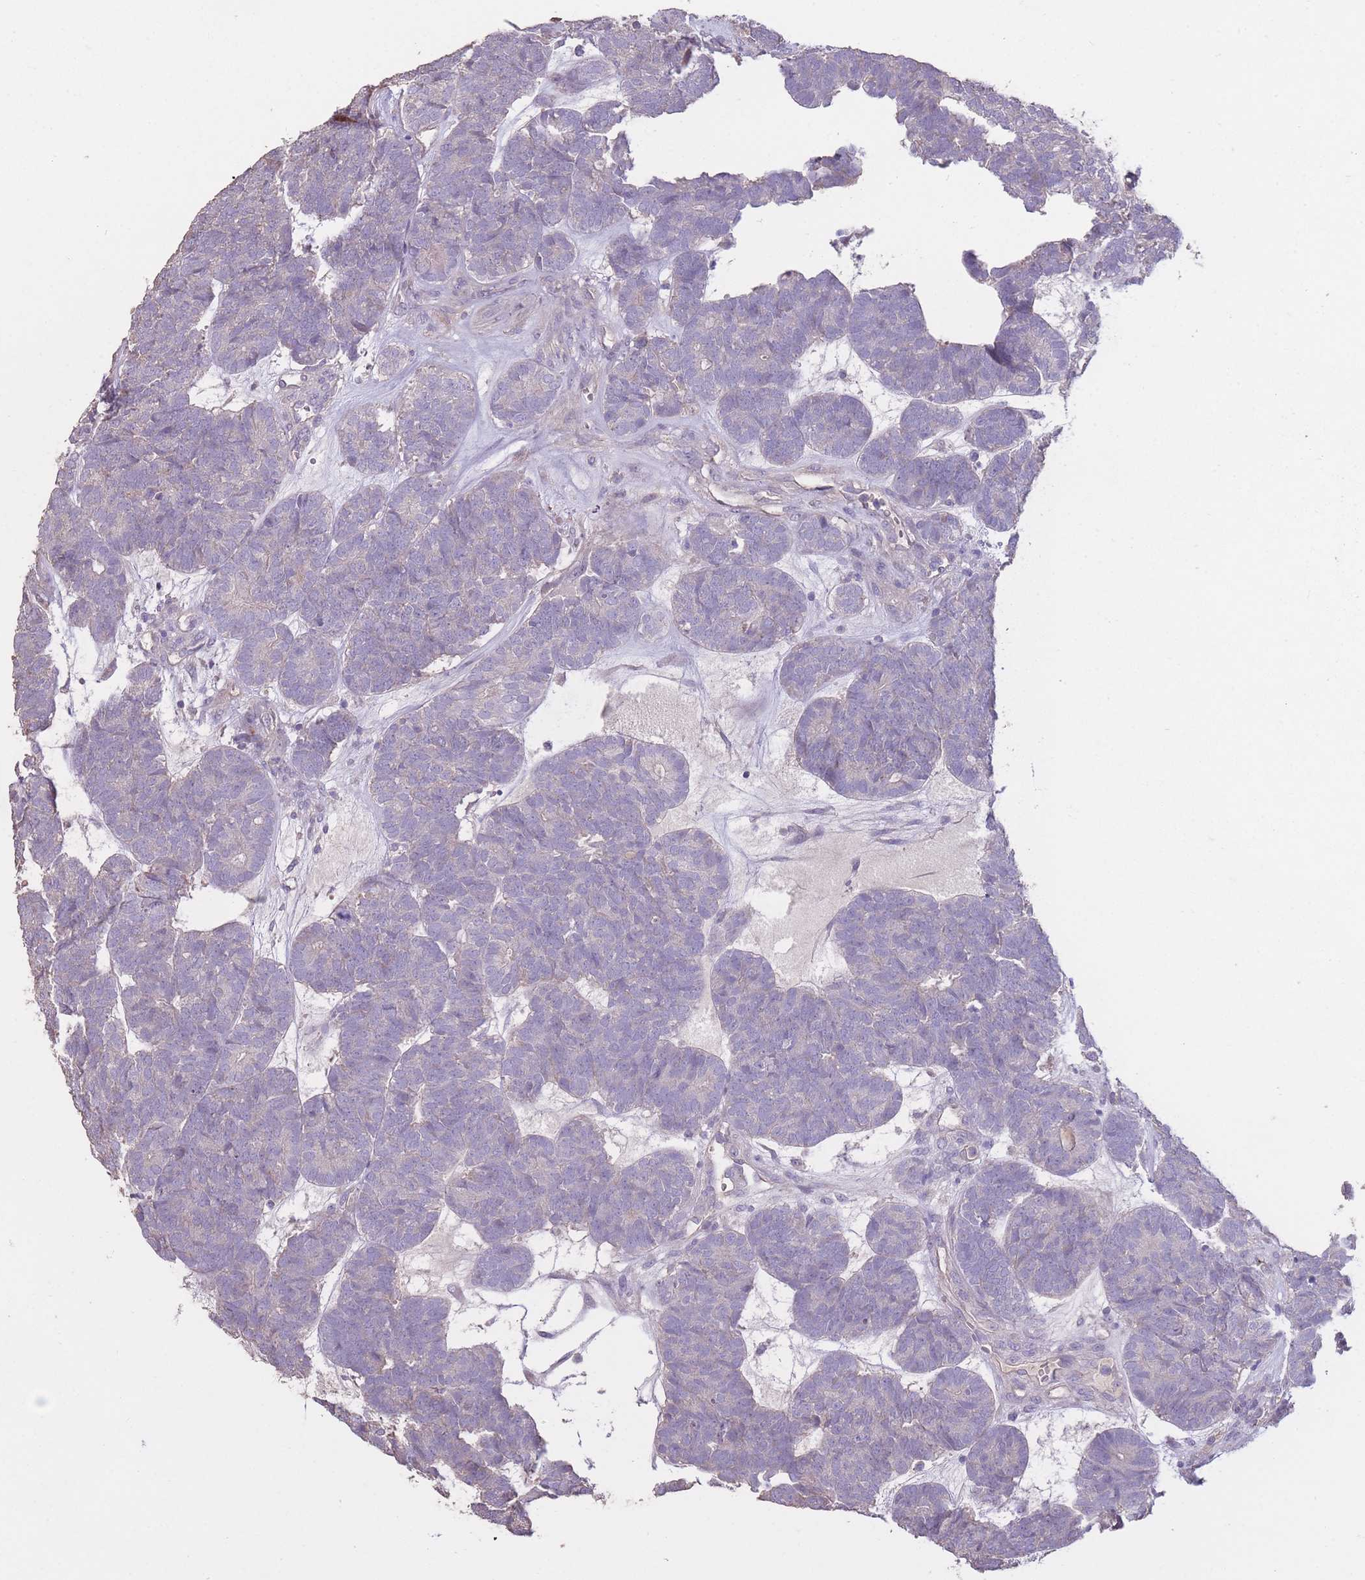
{"staining": {"intensity": "negative", "quantity": "none", "location": "none"}, "tissue": "head and neck cancer", "cell_type": "Tumor cells", "image_type": "cancer", "snomed": [{"axis": "morphology", "description": "Adenocarcinoma, NOS"}, {"axis": "topography", "description": "Head-Neck"}], "caption": "Tumor cells show no significant expression in adenocarcinoma (head and neck). (Brightfield microscopy of DAB (3,3'-diaminobenzidine) immunohistochemistry at high magnification).", "gene": "RSPH10B", "patient": {"sex": "female", "age": 81}}